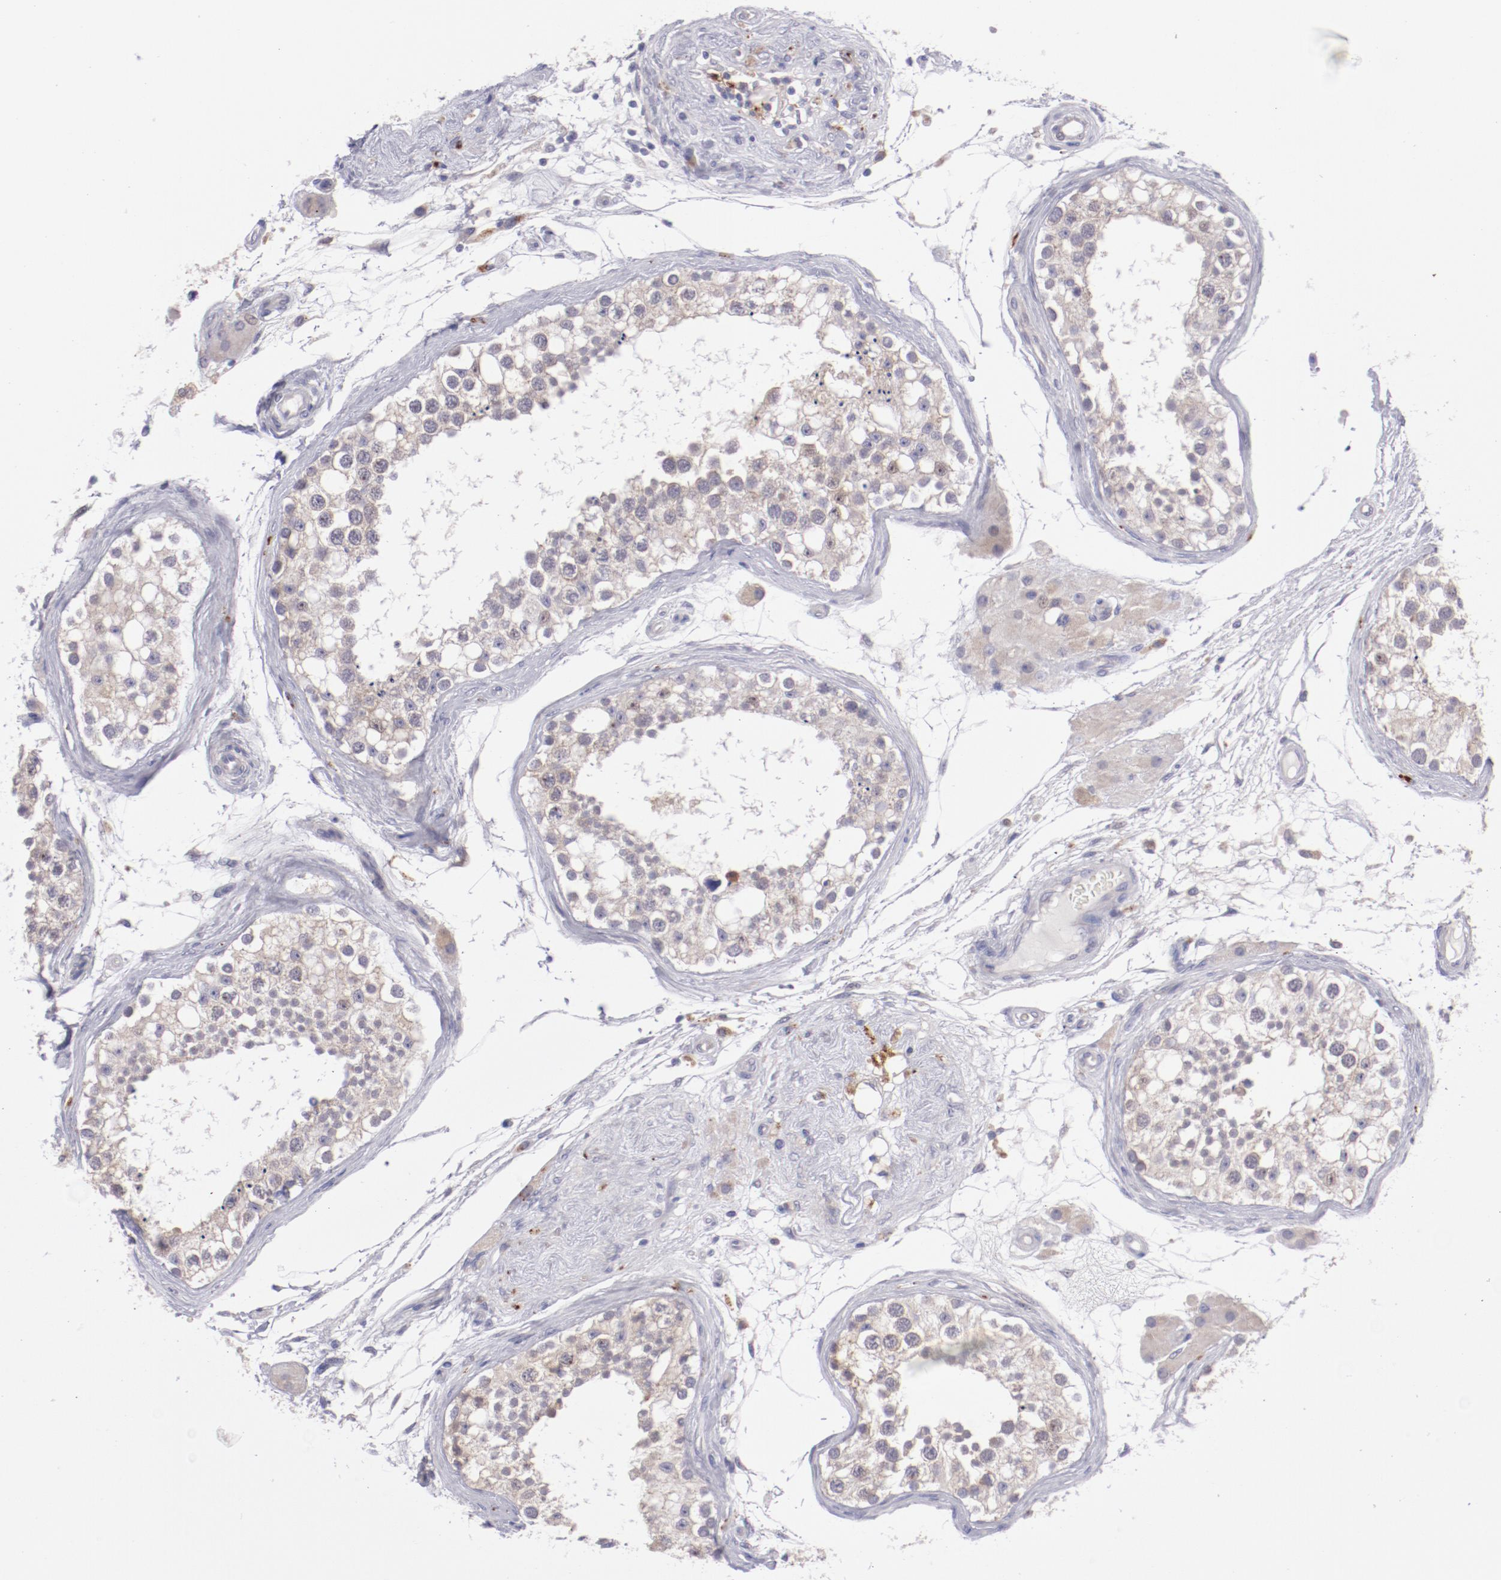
{"staining": {"intensity": "strong", "quantity": "<25%", "location": "nuclear"}, "tissue": "testis", "cell_type": "Cells in seminiferous ducts", "image_type": "normal", "snomed": [{"axis": "morphology", "description": "Normal tissue, NOS"}, {"axis": "topography", "description": "Testis"}], "caption": "DAB (3,3'-diaminobenzidine) immunohistochemical staining of benign testis shows strong nuclear protein positivity in about <25% of cells in seminiferous ducts.", "gene": "TRAF3", "patient": {"sex": "male", "age": 68}}